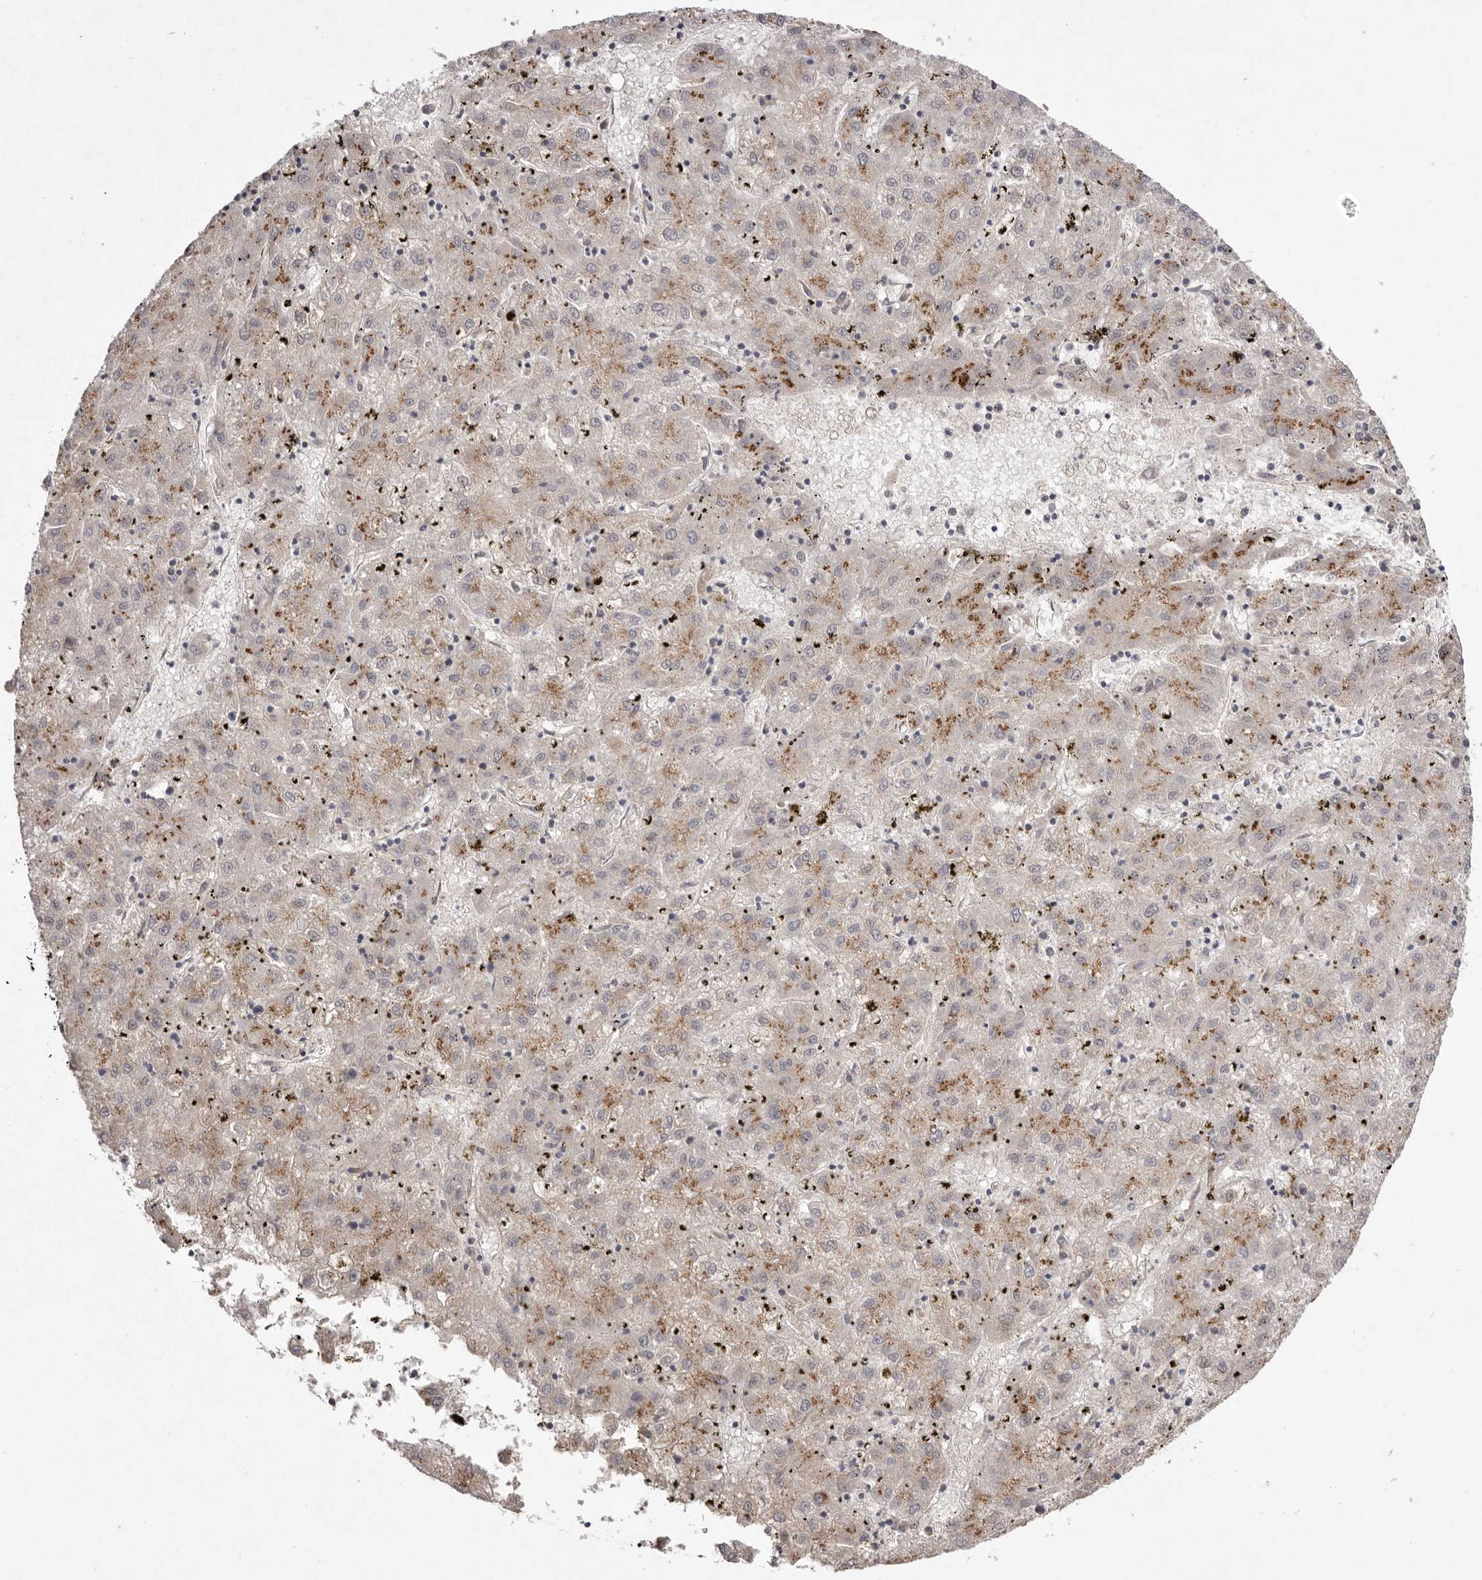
{"staining": {"intensity": "moderate", "quantity": ">75%", "location": "cytoplasmic/membranous"}, "tissue": "liver cancer", "cell_type": "Tumor cells", "image_type": "cancer", "snomed": [{"axis": "morphology", "description": "Carcinoma, Hepatocellular, NOS"}, {"axis": "topography", "description": "Liver"}], "caption": "About >75% of tumor cells in liver cancer (hepatocellular carcinoma) show moderate cytoplasmic/membranous protein positivity as visualized by brown immunohistochemical staining.", "gene": "USP24", "patient": {"sex": "male", "age": 72}}